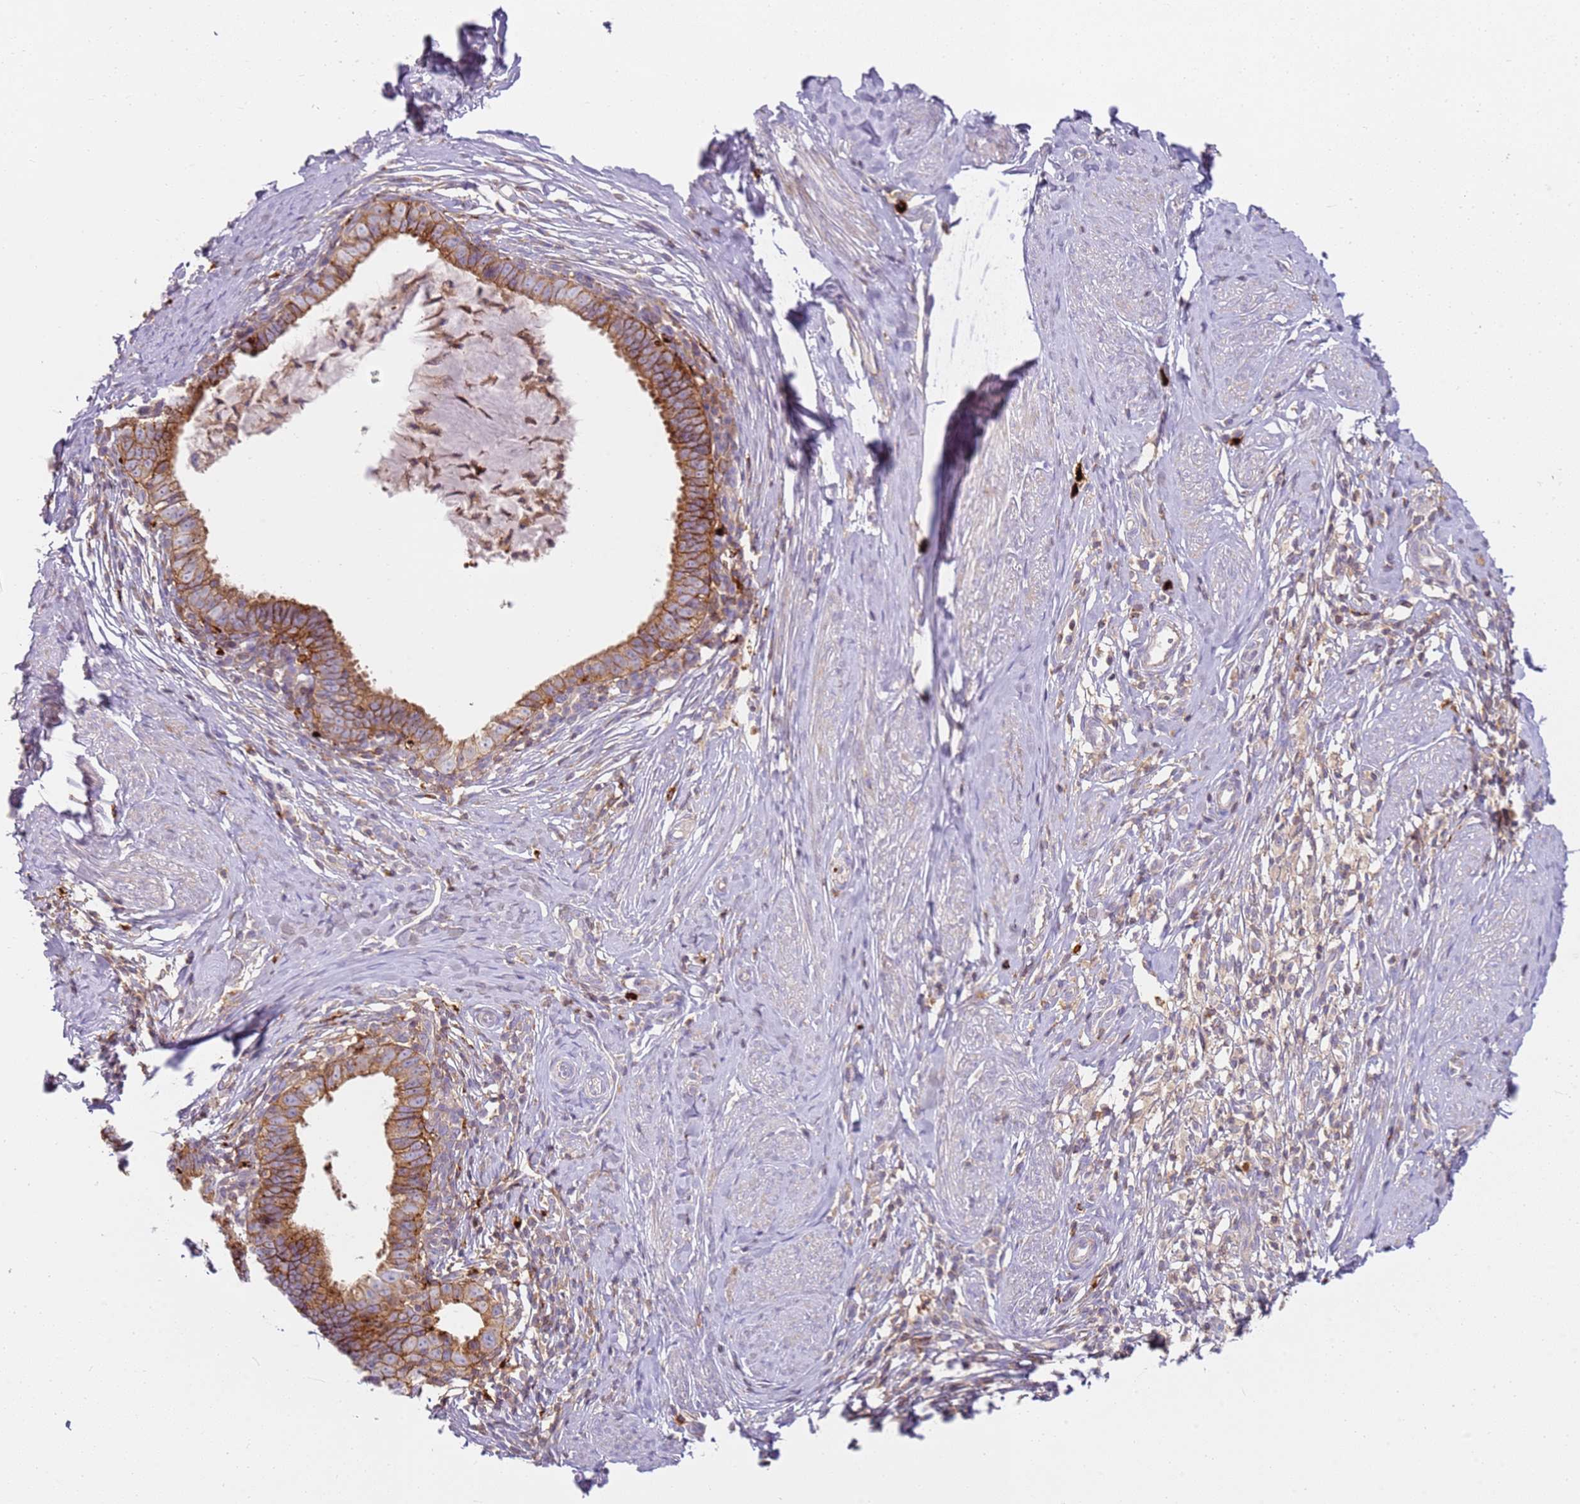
{"staining": {"intensity": "moderate", "quantity": ">75%", "location": "cytoplasmic/membranous"}, "tissue": "cervical cancer", "cell_type": "Tumor cells", "image_type": "cancer", "snomed": [{"axis": "morphology", "description": "Adenocarcinoma, NOS"}, {"axis": "topography", "description": "Cervix"}], "caption": "A medium amount of moderate cytoplasmic/membranous expression is appreciated in approximately >75% of tumor cells in cervical cancer (adenocarcinoma) tissue.", "gene": "FPR1", "patient": {"sex": "female", "age": 36}}